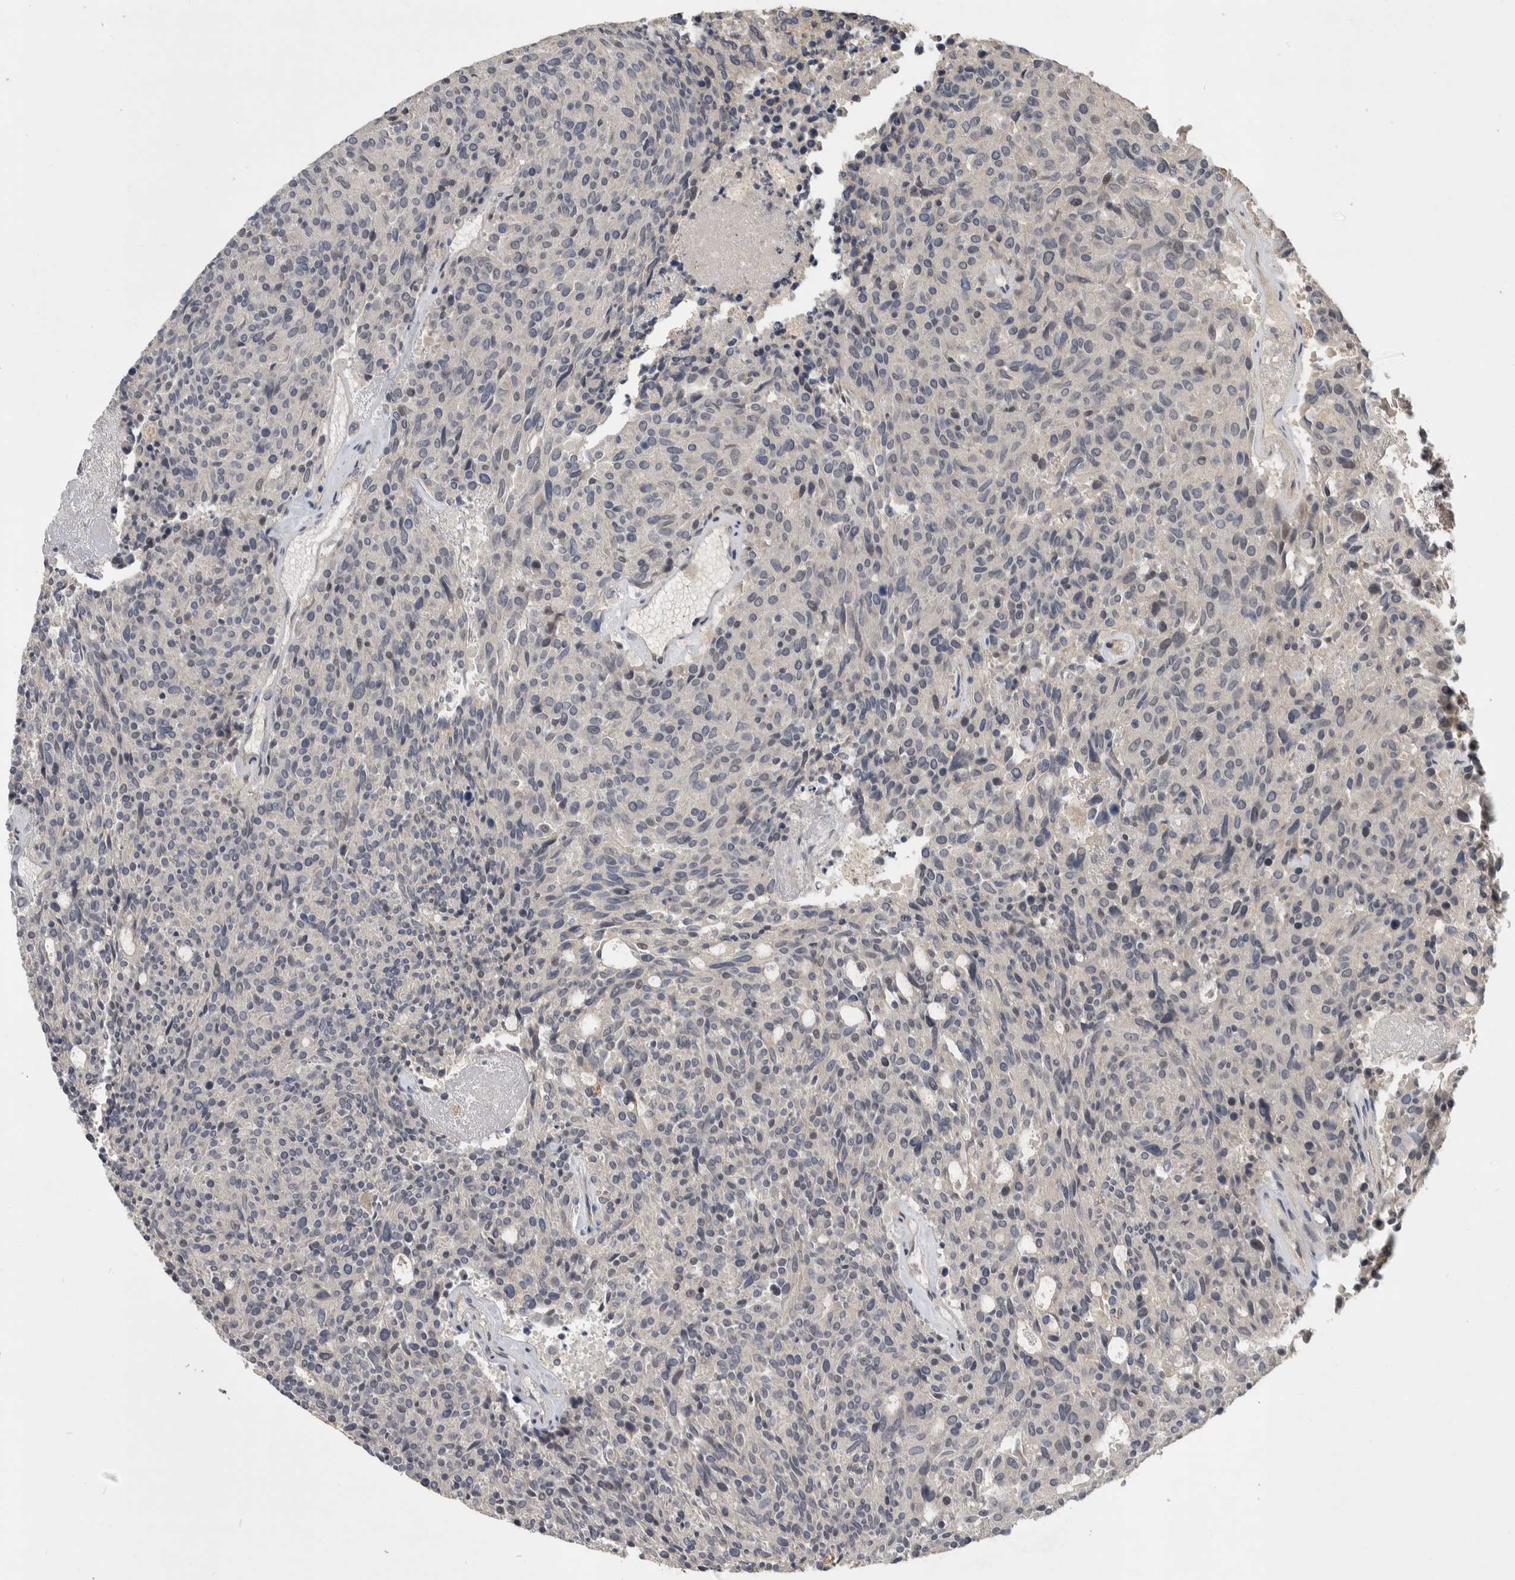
{"staining": {"intensity": "negative", "quantity": "none", "location": "none"}, "tissue": "carcinoid", "cell_type": "Tumor cells", "image_type": "cancer", "snomed": [{"axis": "morphology", "description": "Carcinoid, malignant, NOS"}, {"axis": "topography", "description": "Pancreas"}], "caption": "DAB (3,3'-diaminobenzidine) immunohistochemical staining of human carcinoid reveals no significant expression in tumor cells.", "gene": "CHRM3", "patient": {"sex": "female", "age": 54}}